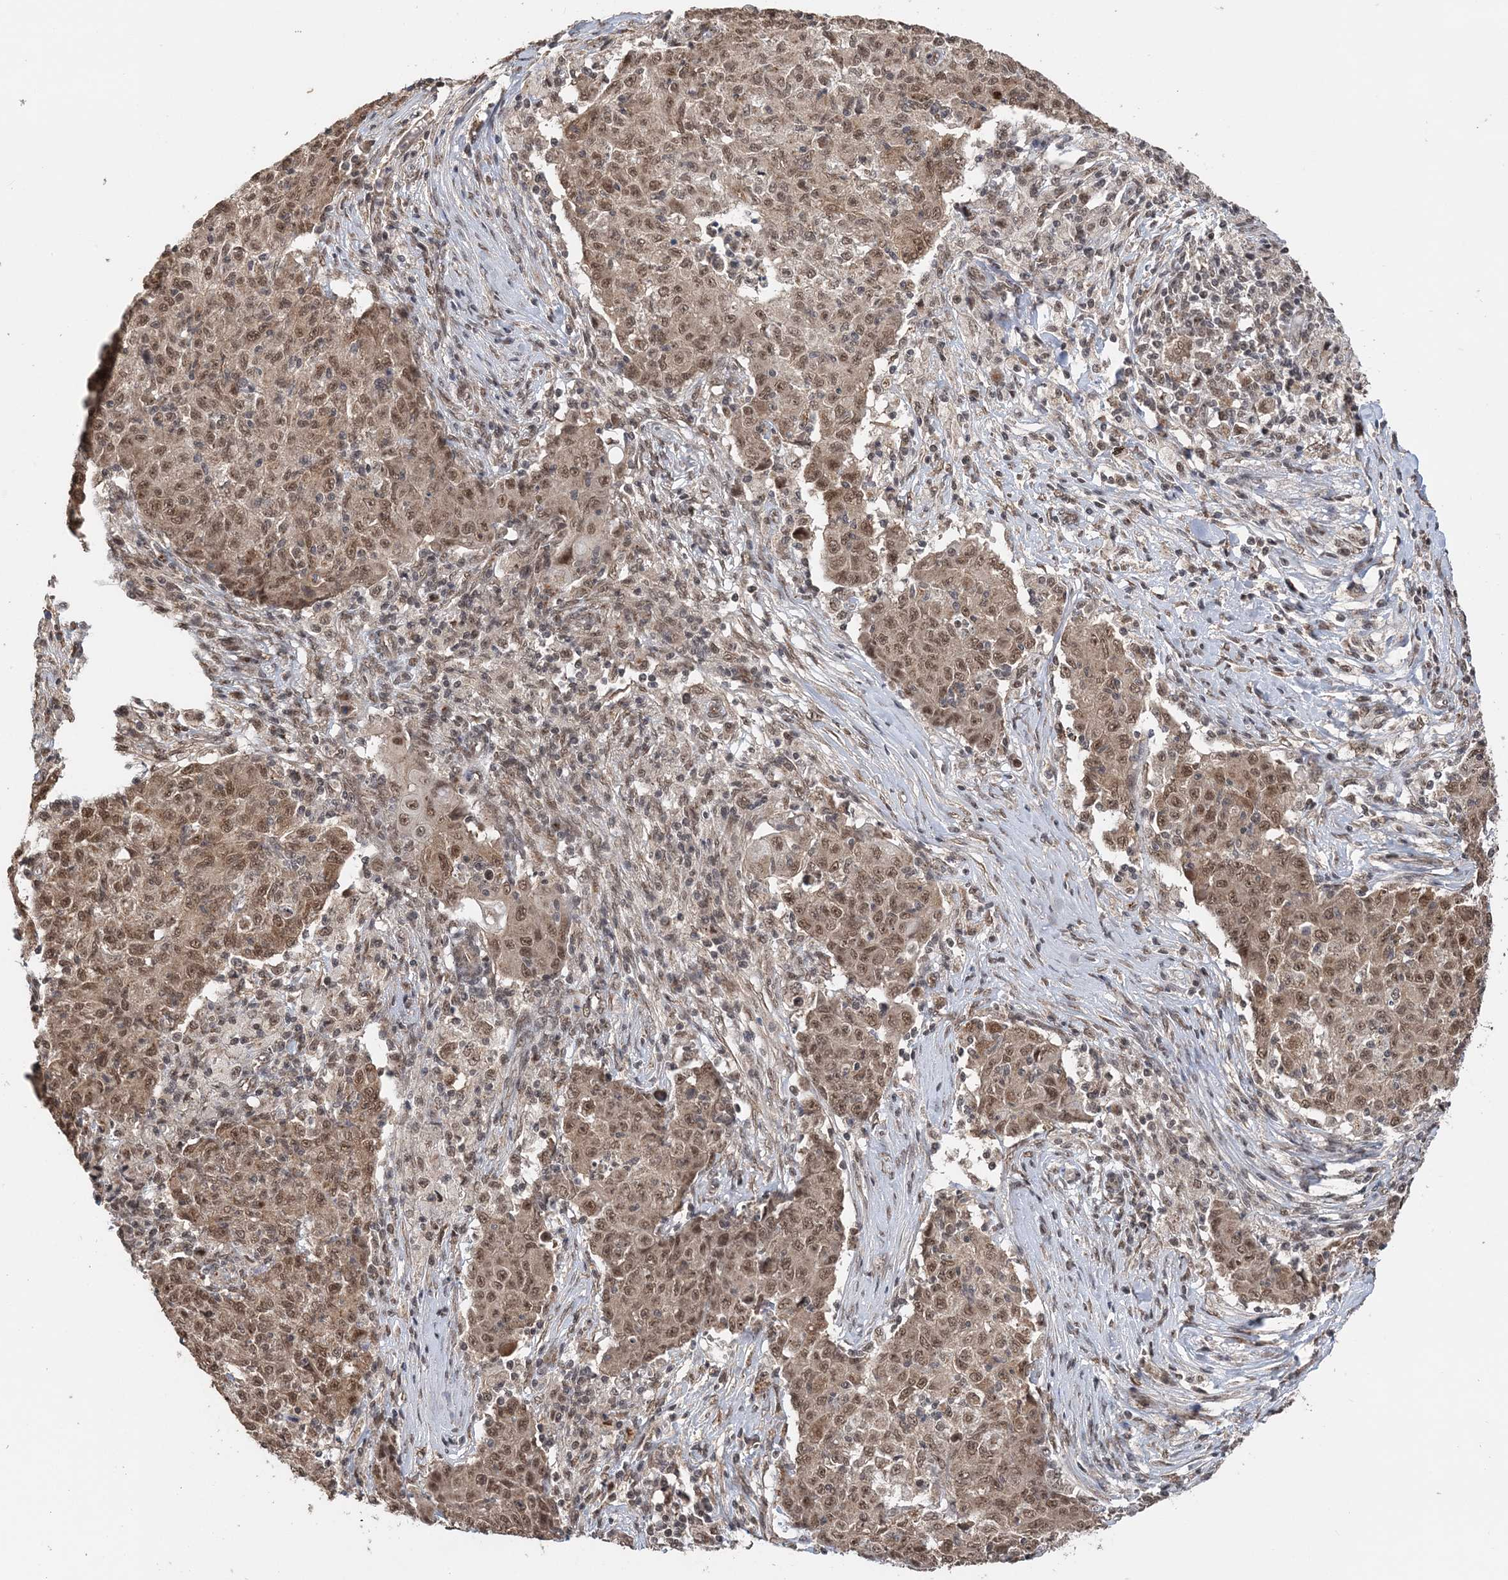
{"staining": {"intensity": "moderate", "quantity": ">75%", "location": "cytoplasmic/membranous,nuclear"}, "tissue": "ovarian cancer", "cell_type": "Tumor cells", "image_type": "cancer", "snomed": [{"axis": "morphology", "description": "Carcinoma, endometroid"}, {"axis": "topography", "description": "Ovary"}], "caption": "Human ovarian cancer (endometroid carcinoma) stained with a protein marker shows moderate staining in tumor cells.", "gene": "TSHZ2", "patient": {"sex": "female", "age": 42}}